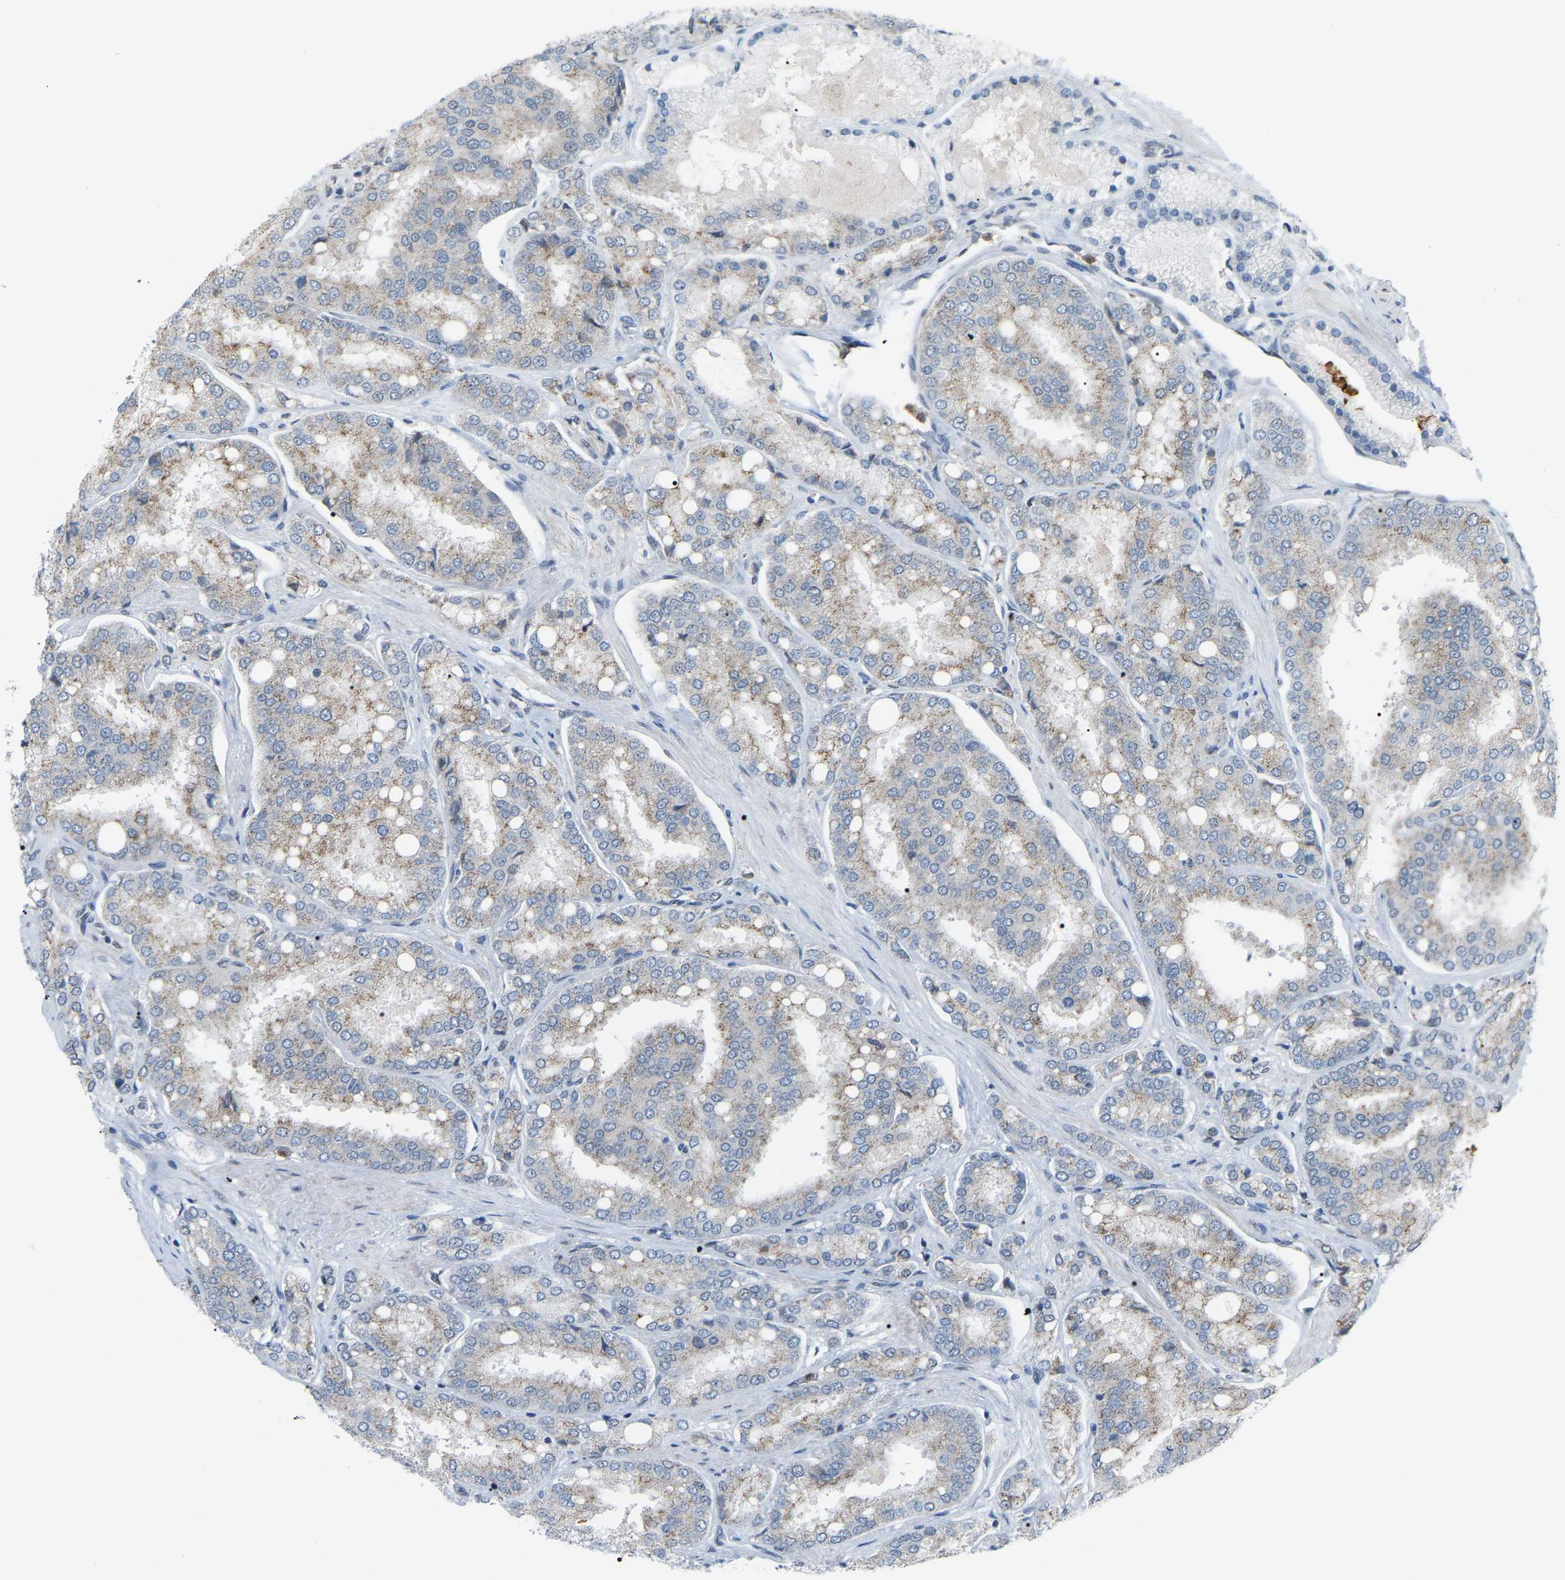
{"staining": {"intensity": "weak", "quantity": ">75%", "location": "cytoplasmic/membranous"}, "tissue": "prostate cancer", "cell_type": "Tumor cells", "image_type": "cancer", "snomed": [{"axis": "morphology", "description": "Adenocarcinoma, High grade"}, {"axis": "topography", "description": "Prostate"}], "caption": "Immunohistochemical staining of human prostate adenocarcinoma (high-grade) exhibits low levels of weak cytoplasmic/membranous protein positivity in about >75% of tumor cells. Ihc stains the protein in brown and the nuclei are stained blue.", "gene": "CROT", "patient": {"sex": "male", "age": 50}}